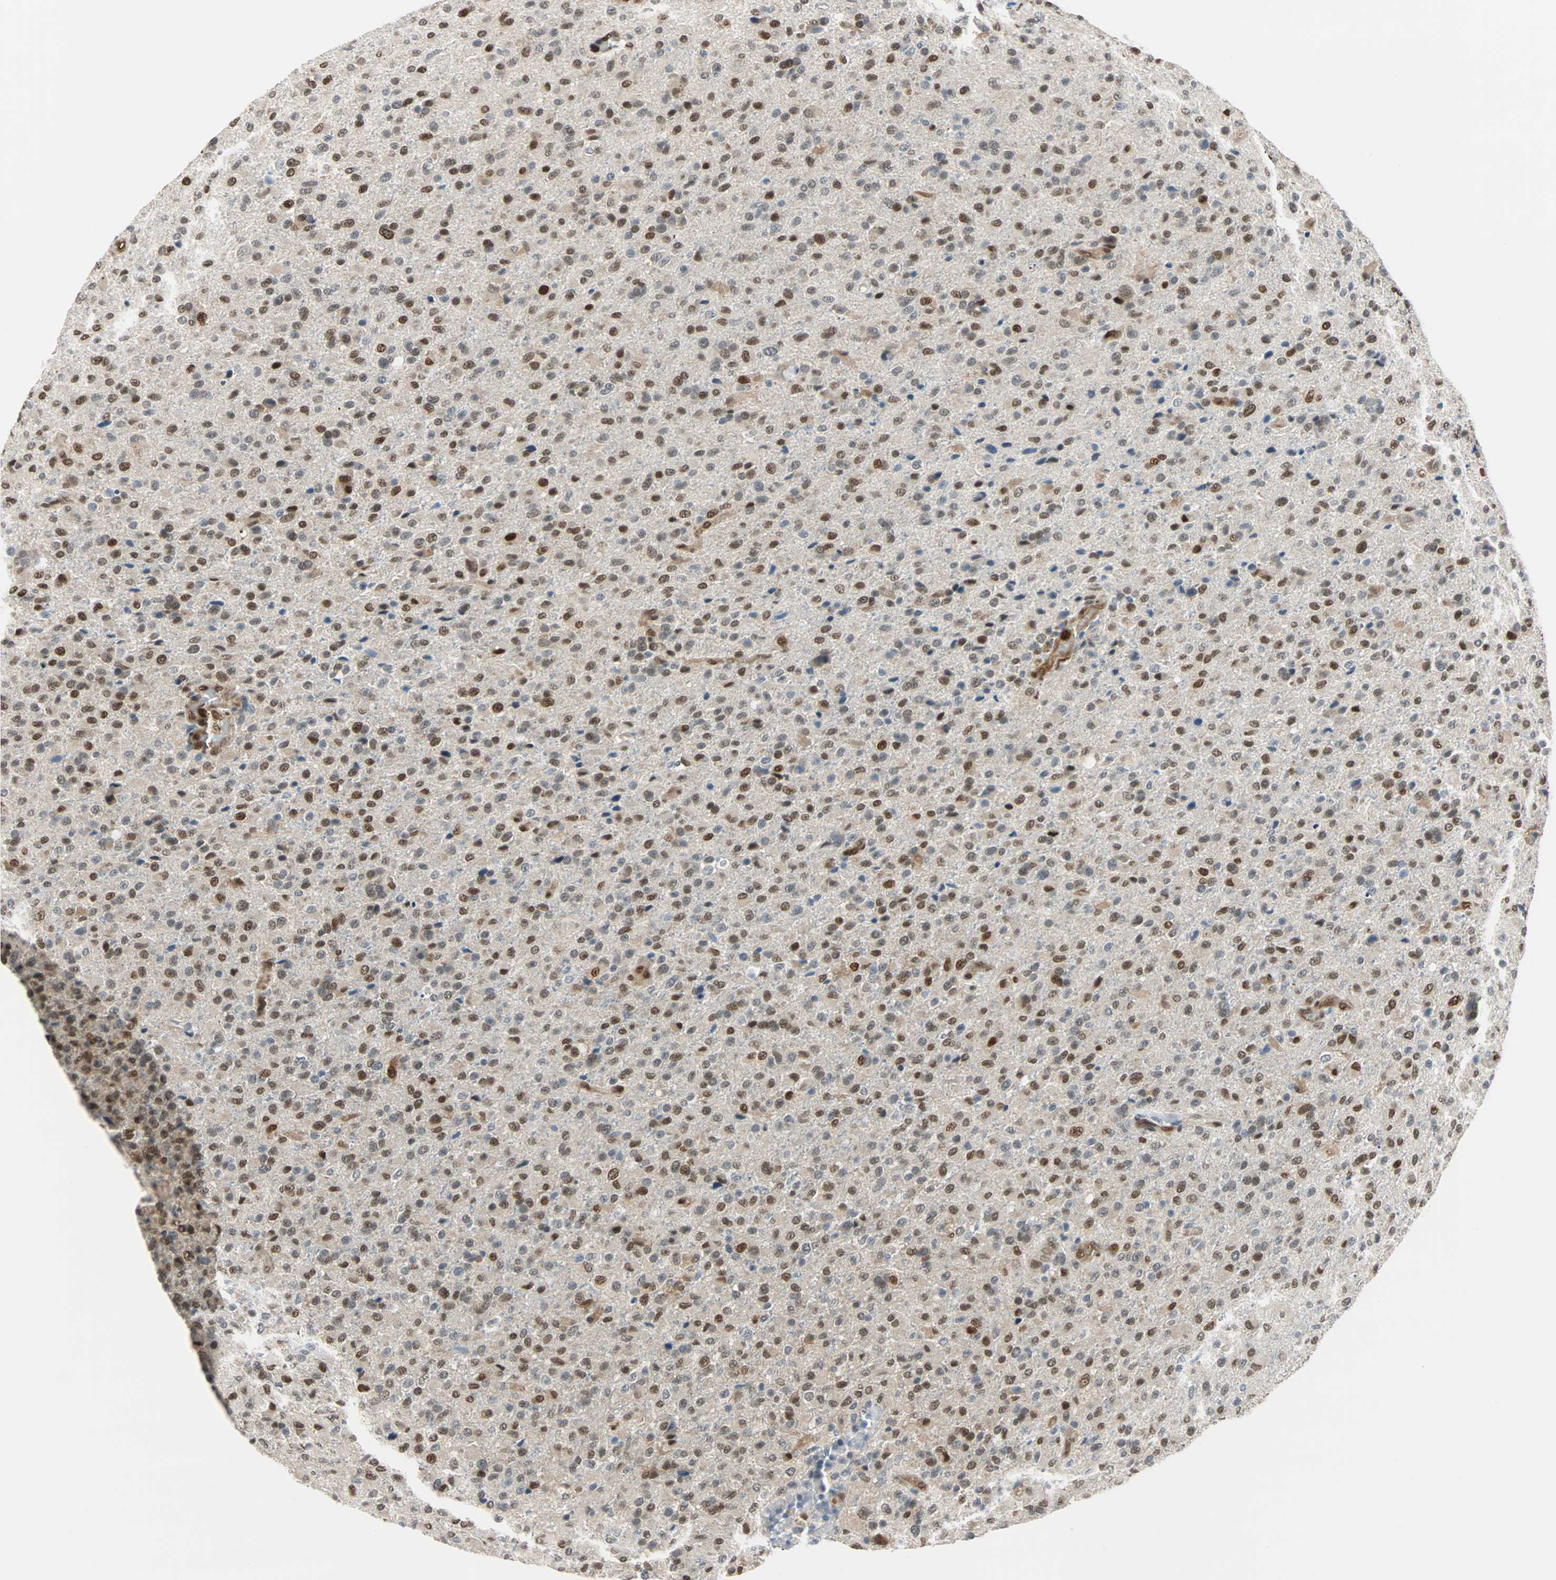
{"staining": {"intensity": "strong", "quantity": ">75%", "location": "cytoplasmic/membranous,nuclear"}, "tissue": "glioma", "cell_type": "Tumor cells", "image_type": "cancer", "snomed": [{"axis": "morphology", "description": "Glioma, malignant, High grade"}, {"axis": "topography", "description": "Brain"}], "caption": "Immunohistochemistry (IHC) of glioma displays high levels of strong cytoplasmic/membranous and nuclear positivity in approximately >75% of tumor cells.", "gene": "WWTR1", "patient": {"sex": "male", "age": 71}}